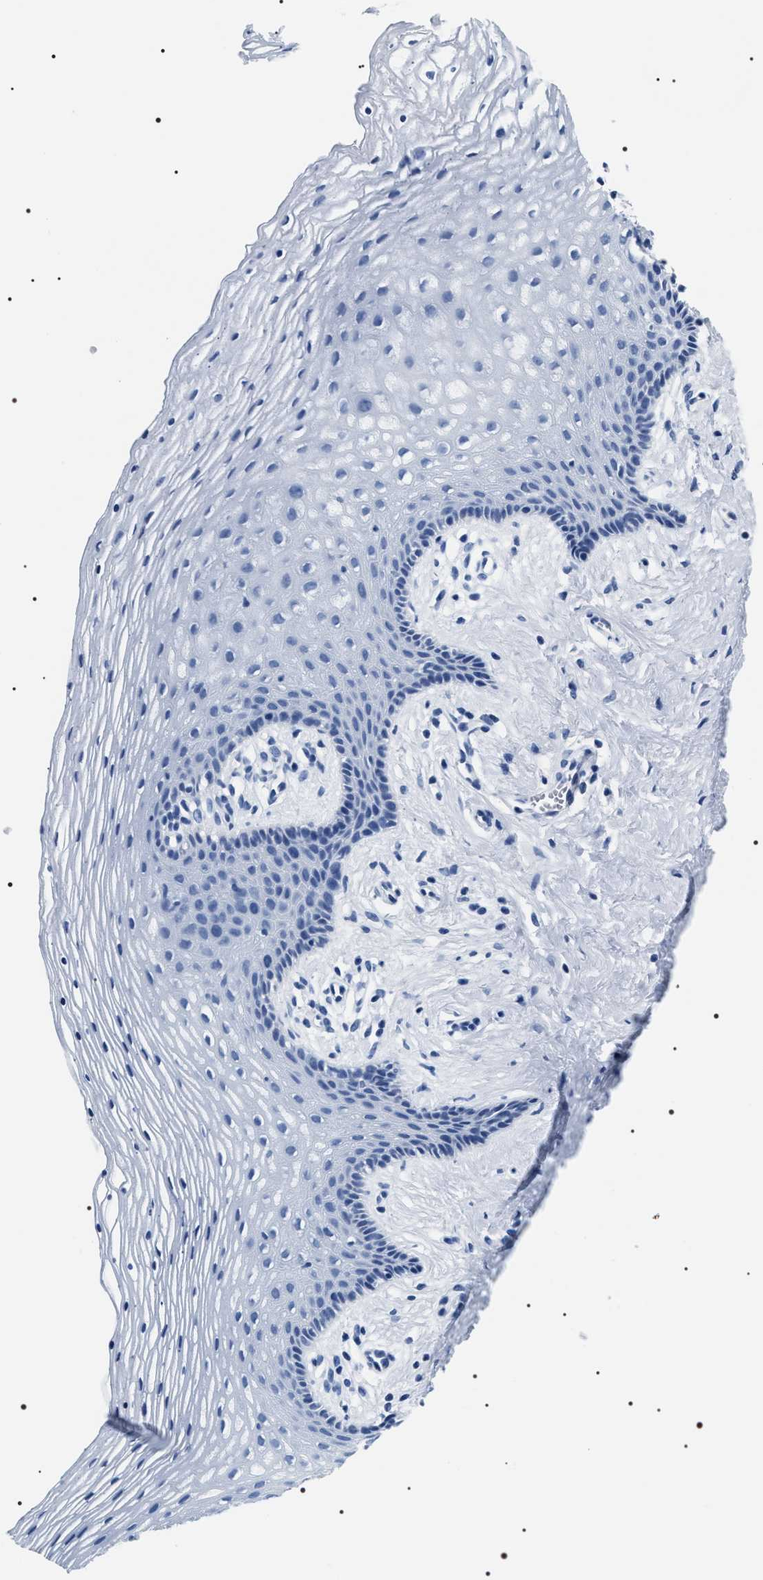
{"staining": {"intensity": "negative", "quantity": "none", "location": "none"}, "tissue": "vagina", "cell_type": "Squamous epithelial cells", "image_type": "normal", "snomed": [{"axis": "morphology", "description": "Normal tissue, NOS"}, {"axis": "topography", "description": "Vagina"}], "caption": "High power microscopy histopathology image of an immunohistochemistry (IHC) photomicrograph of benign vagina, revealing no significant staining in squamous epithelial cells. The staining is performed using DAB brown chromogen with nuclei counter-stained in using hematoxylin.", "gene": "ADH4", "patient": {"sex": "female", "age": 32}}